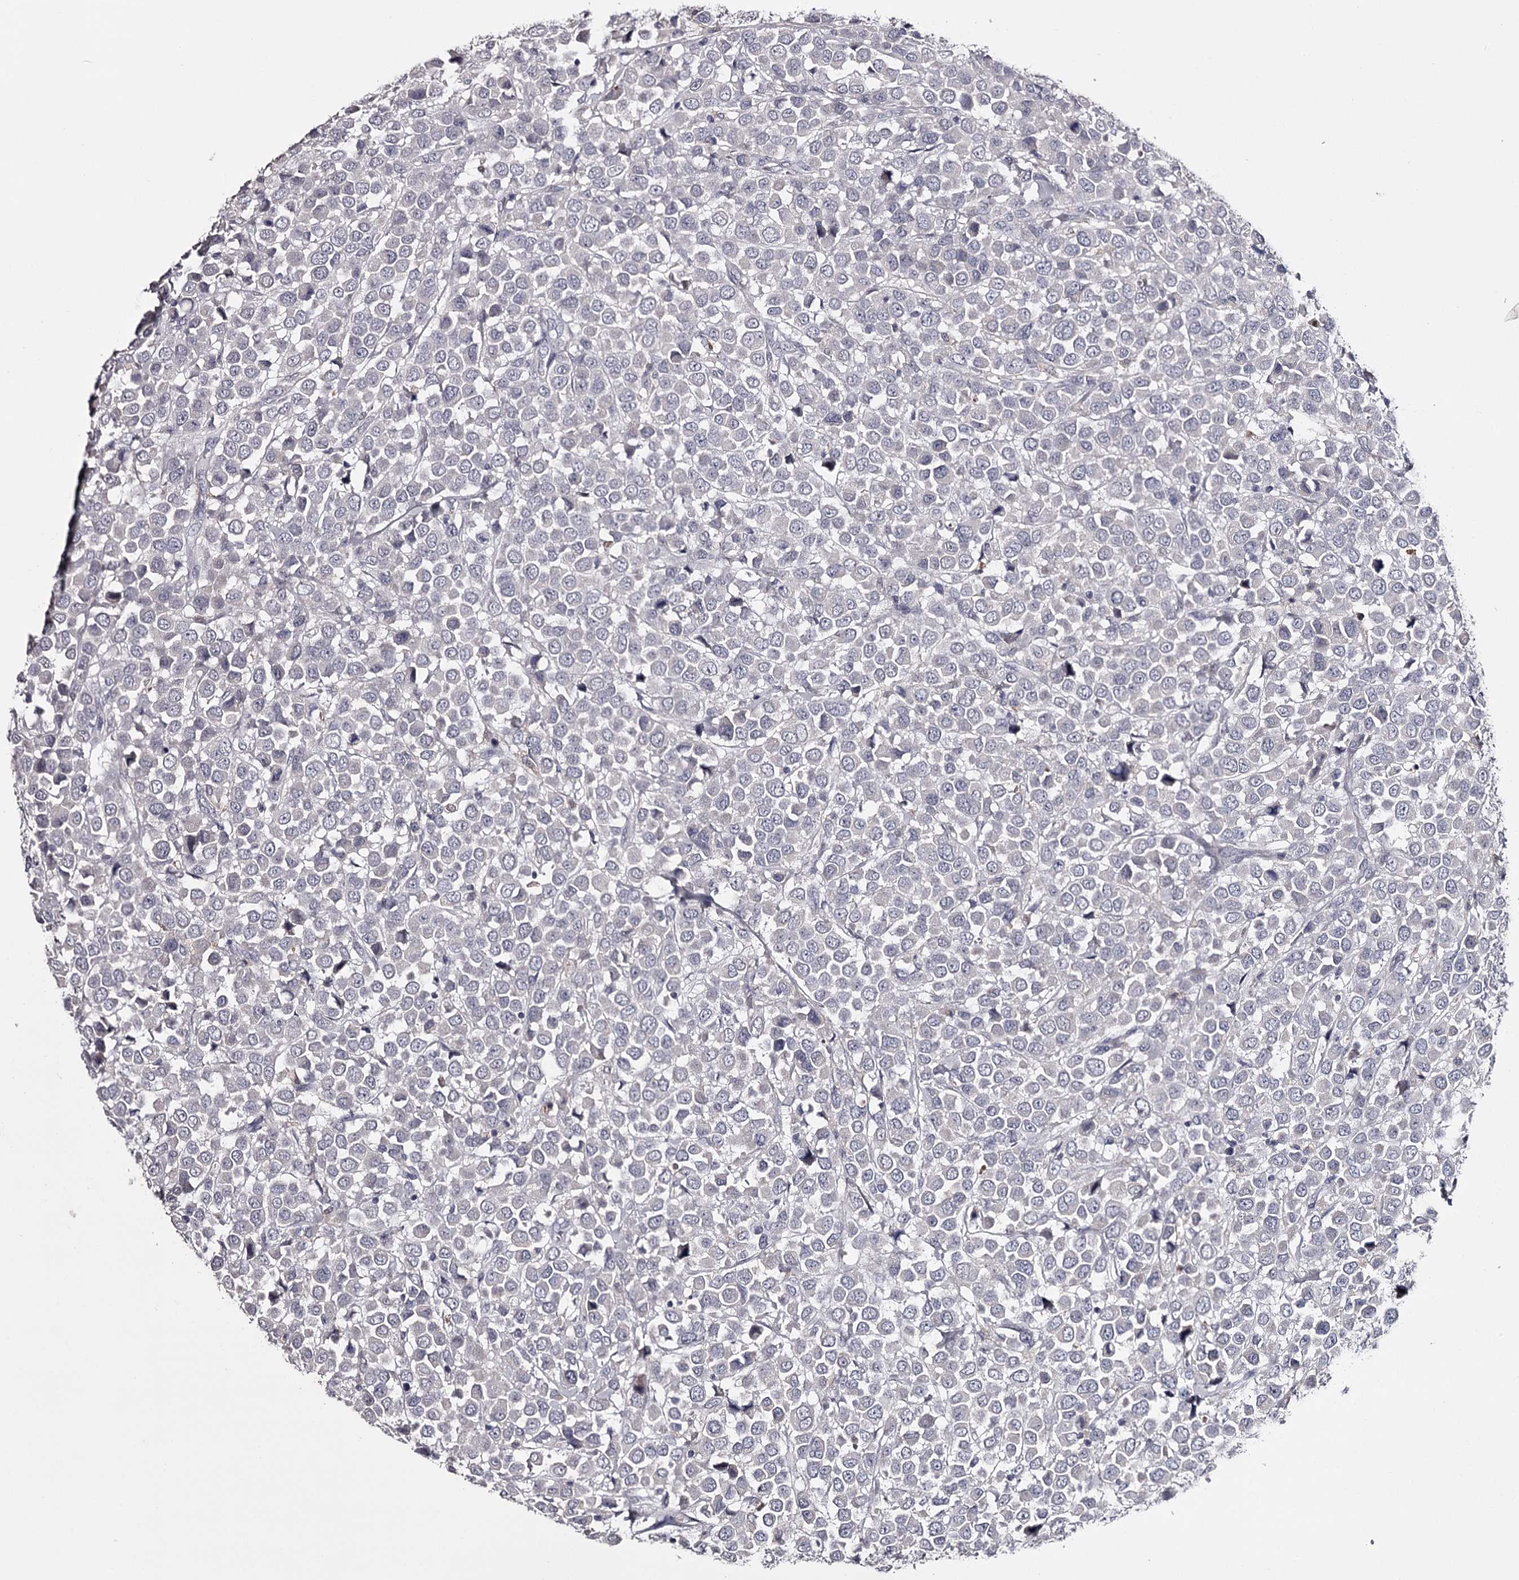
{"staining": {"intensity": "negative", "quantity": "none", "location": "none"}, "tissue": "breast cancer", "cell_type": "Tumor cells", "image_type": "cancer", "snomed": [{"axis": "morphology", "description": "Duct carcinoma"}, {"axis": "topography", "description": "Breast"}], "caption": "Breast cancer (infiltrating ductal carcinoma) was stained to show a protein in brown. There is no significant positivity in tumor cells.", "gene": "FDXACB1", "patient": {"sex": "female", "age": 61}}